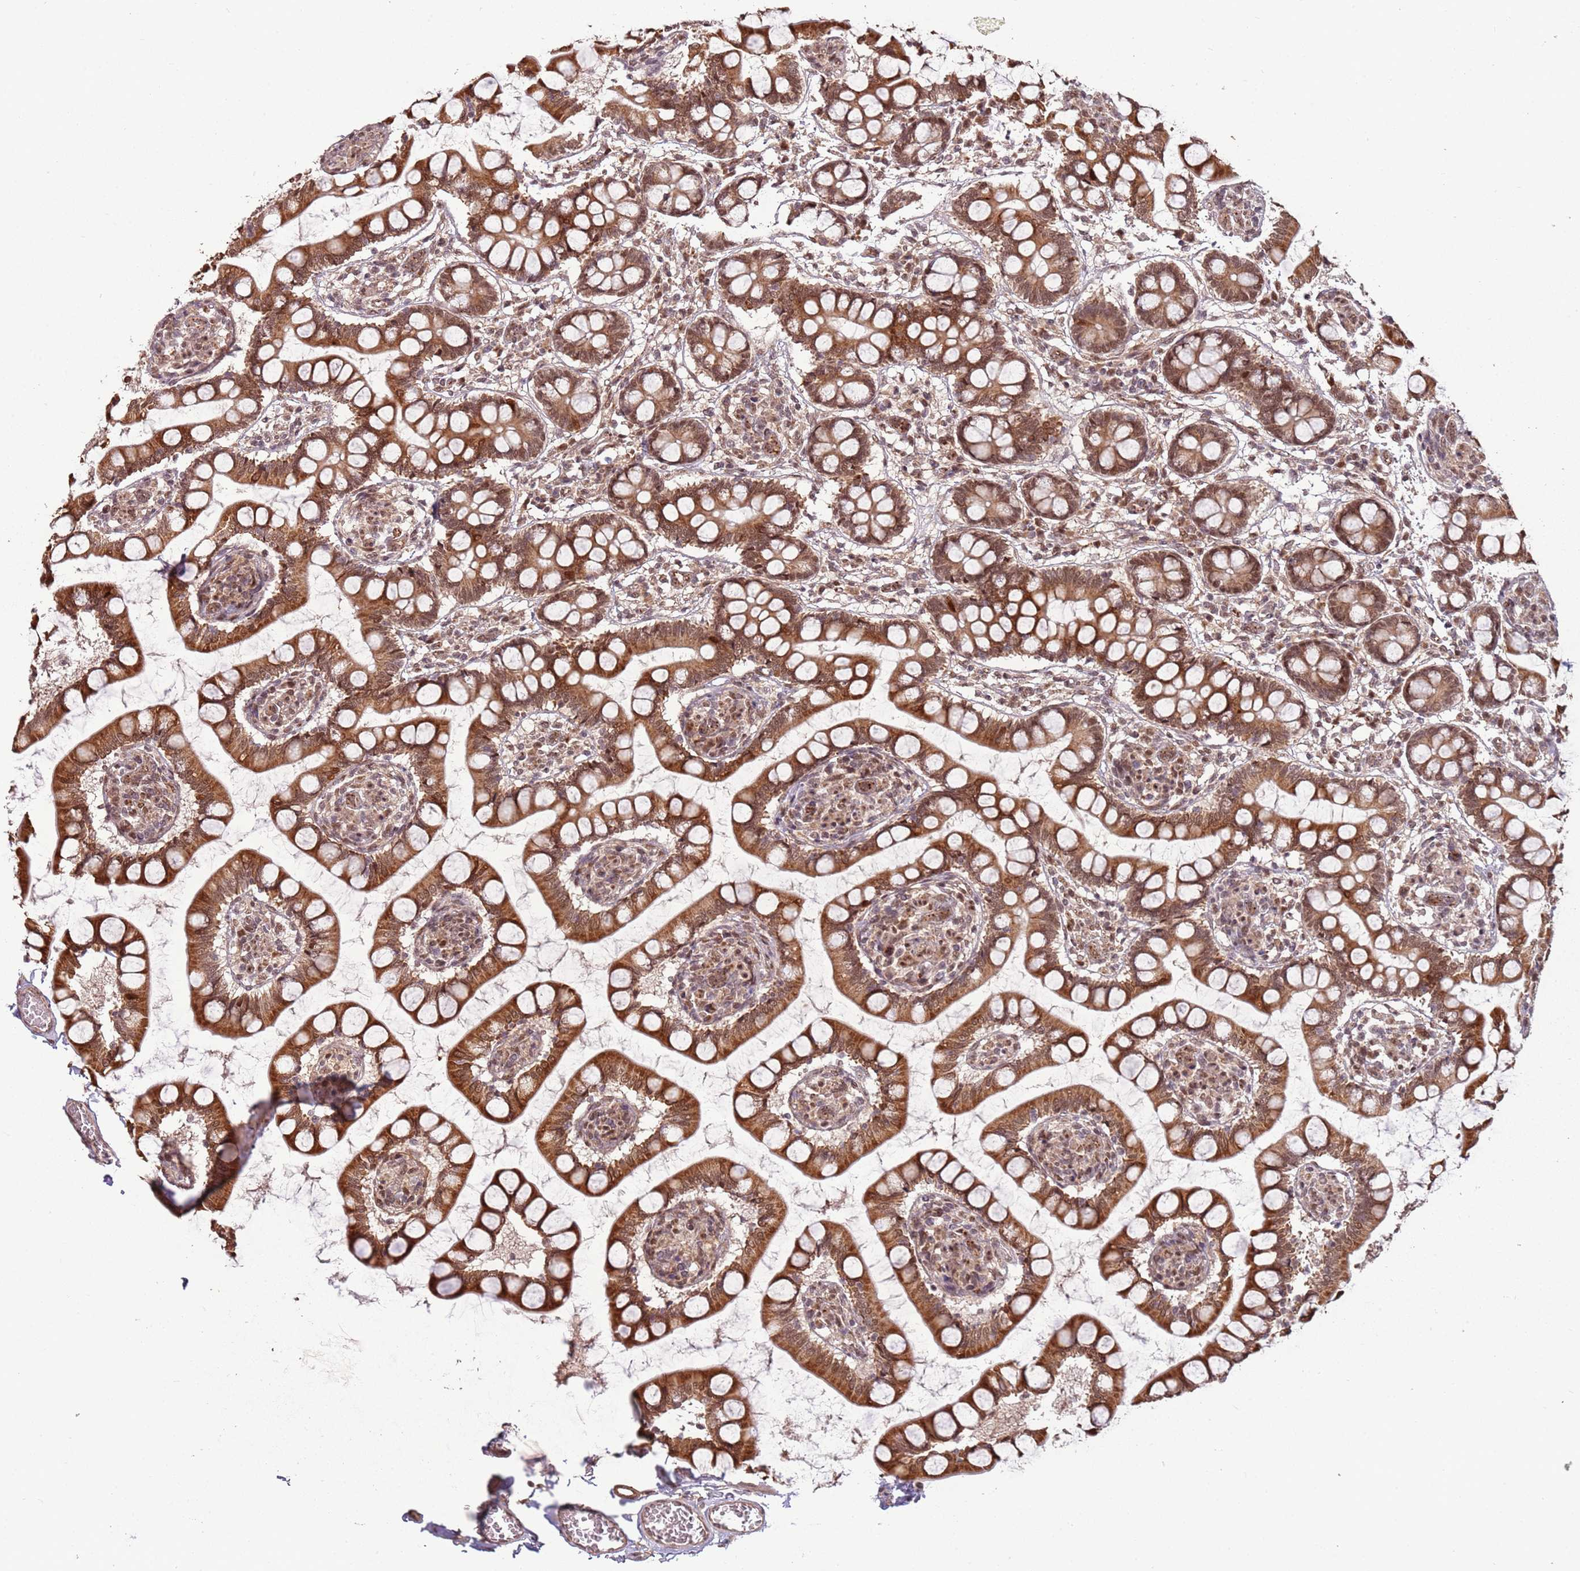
{"staining": {"intensity": "strong", "quantity": ">75%", "location": "cytoplasmic/membranous,nuclear"}, "tissue": "small intestine", "cell_type": "Glandular cells", "image_type": "normal", "snomed": [{"axis": "morphology", "description": "Normal tissue, NOS"}, {"axis": "topography", "description": "Small intestine"}], "caption": "DAB immunohistochemical staining of normal human small intestine reveals strong cytoplasmic/membranous,nuclear protein expression in approximately >75% of glandular cells. (Stains: DAB (3,3'-diaminobenzidine) in brown, nuclei in blue, Microscopy: brightfield microscopy at high magnification).", "gene": "POLR3H", "patient": {"sex": "male", "age": 52}}